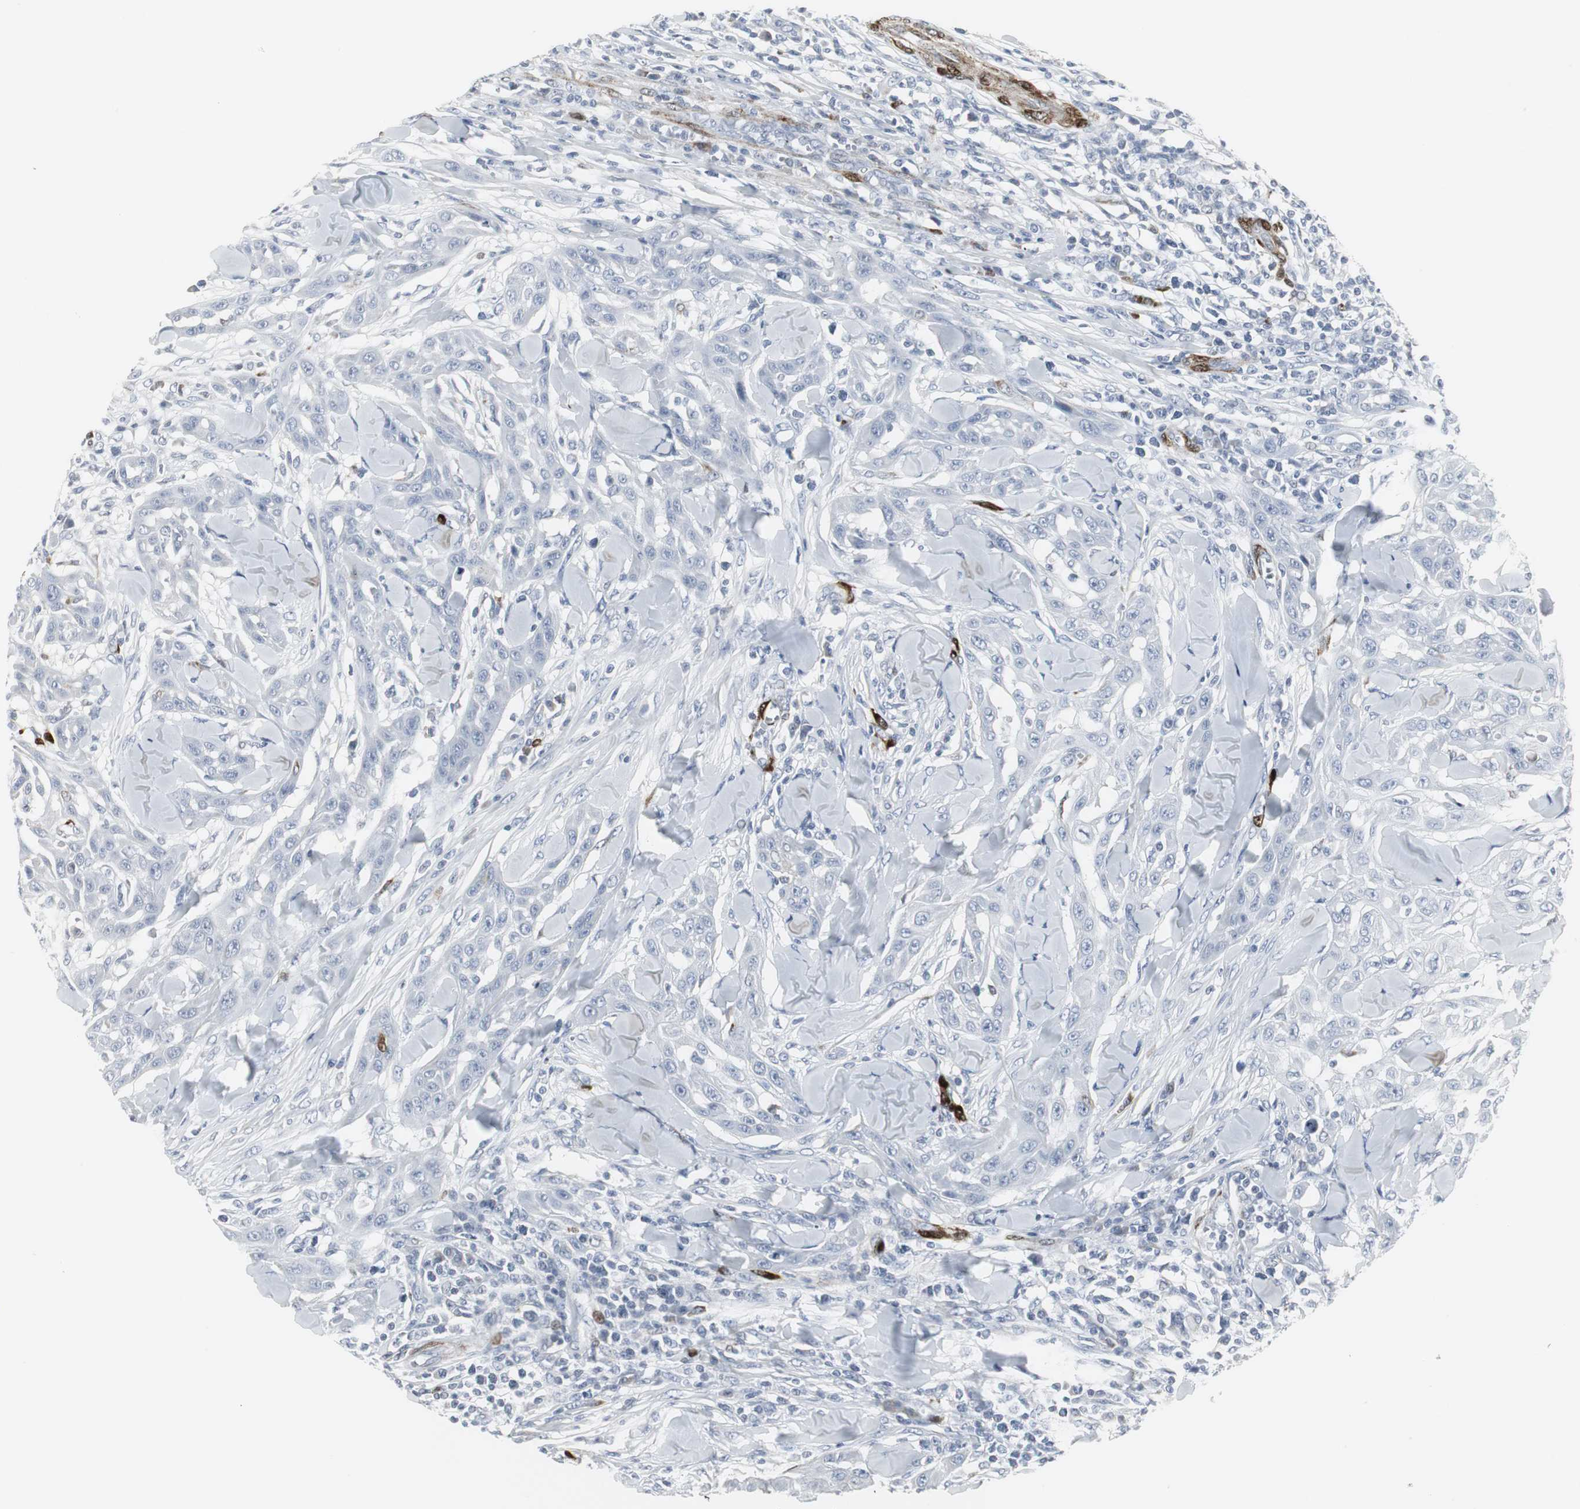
{"staining": {"intensity": "negative", "quantity": "none", "location": "none"}, "tissue": "skin cancer", "cell_type": "Tumor cells", "image_type": "cancer", "snomed": [{"axis": "morphology", "description": "Squamous cell carcinoma, NOS"}, {"axis": "topography", "description": "Skin"}], "caption": "Tumor cells are negative for brown protein staining in skin squamous cell carcinoma.", "gene": "PPP1R14A", "patient": {"sex": "male", "age": 24}}